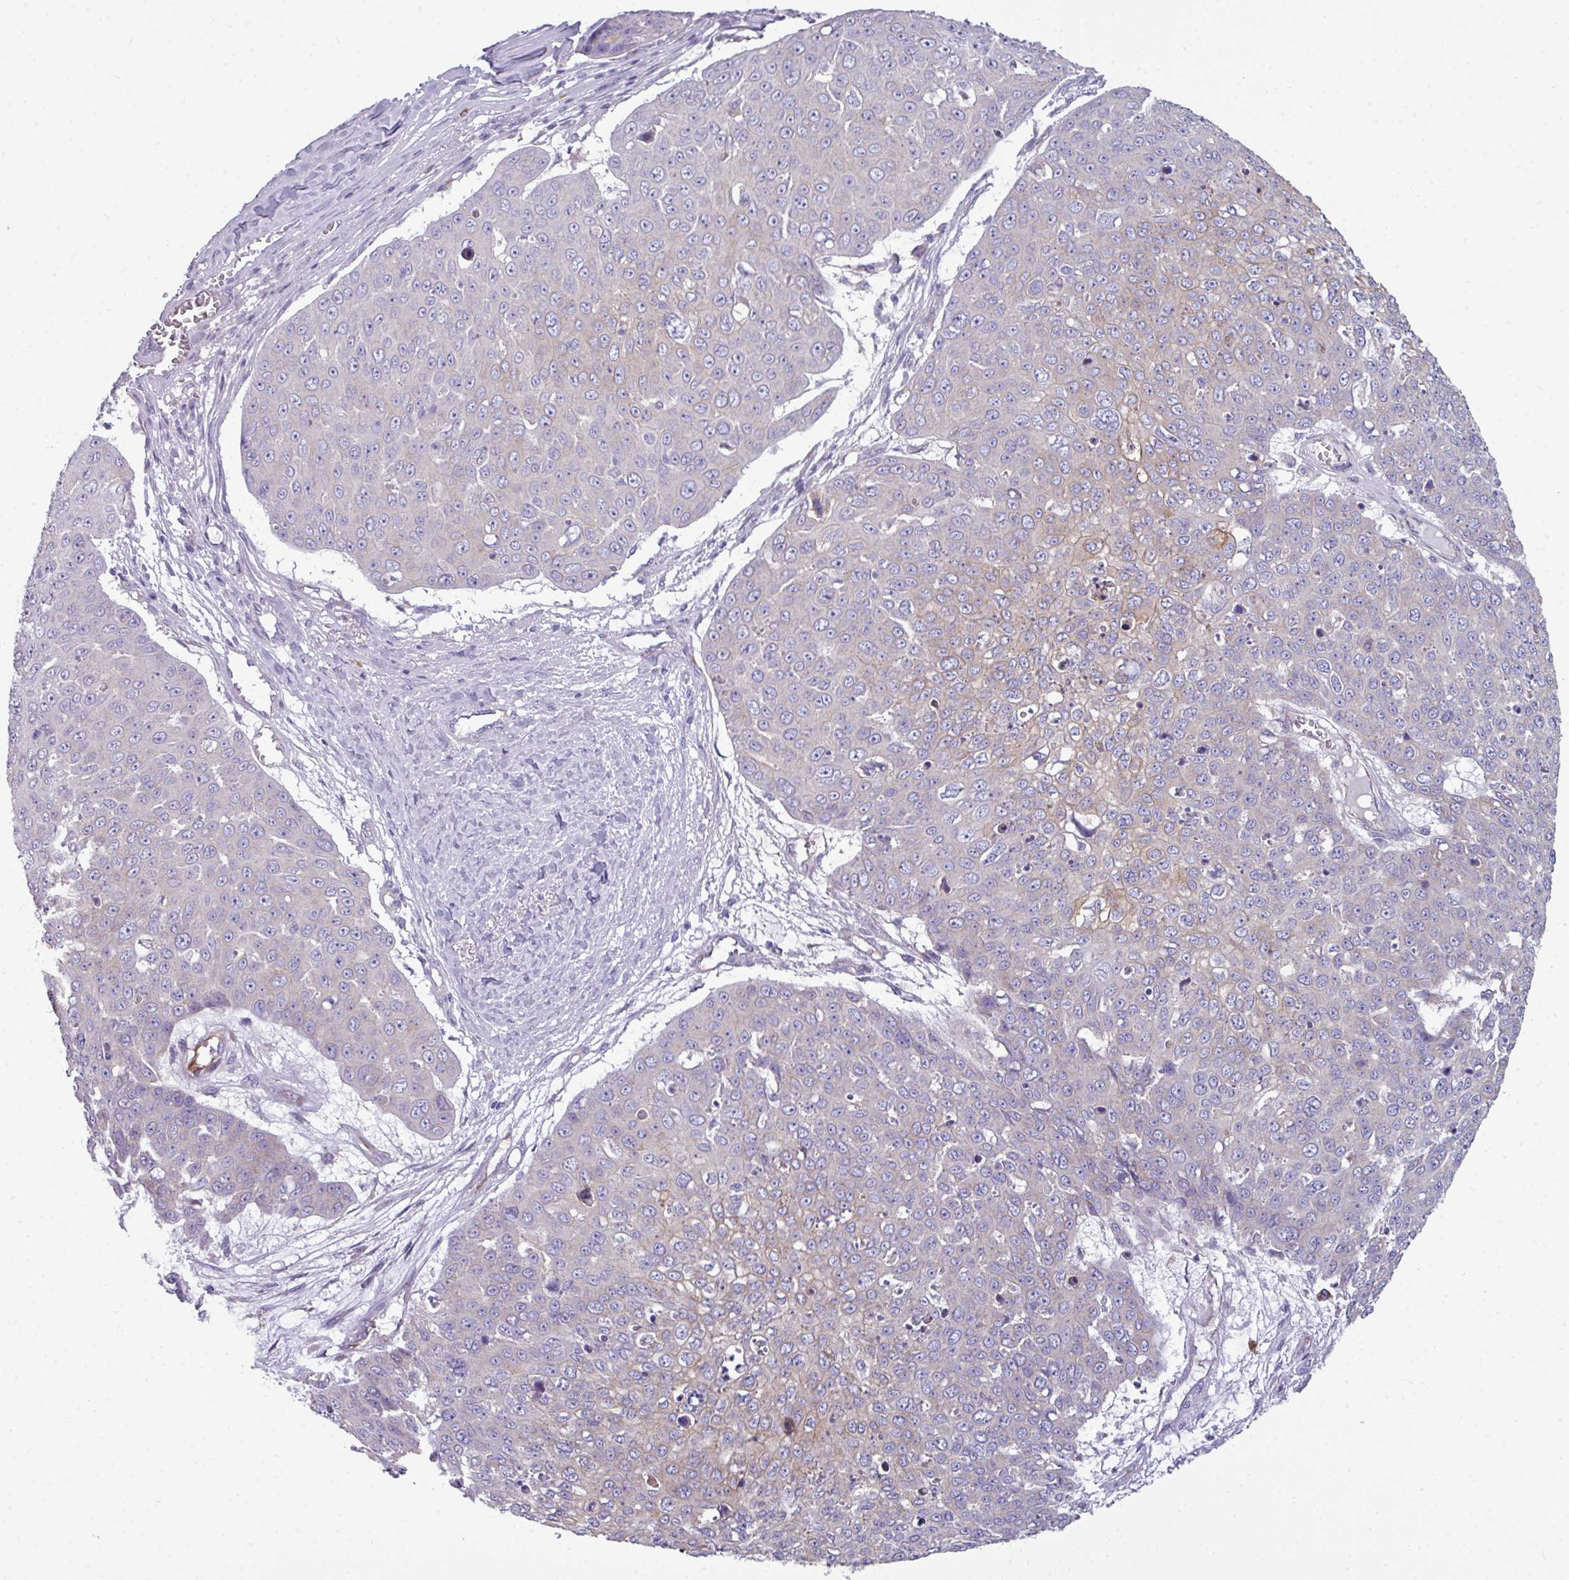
{"staining": {"intensity": "negative", "quantity": "none", "location": "none"}, "tissue": "skin cancer", "cell_type": "Tumor cells", "image_type": "cancer", "snomed": [{"axis": "morphology", "description": "Squamous cell carcinoma, NOS"}, {"axis": "topography", "description": "Skin"}], "caption": "Immunohistochemistry histopathology image of human skin cancer stained for a protein (brown), which reveals no staining in tumor cells.", "gene": "ABCC5", "patient": {"sex": "male", "age": 71}}